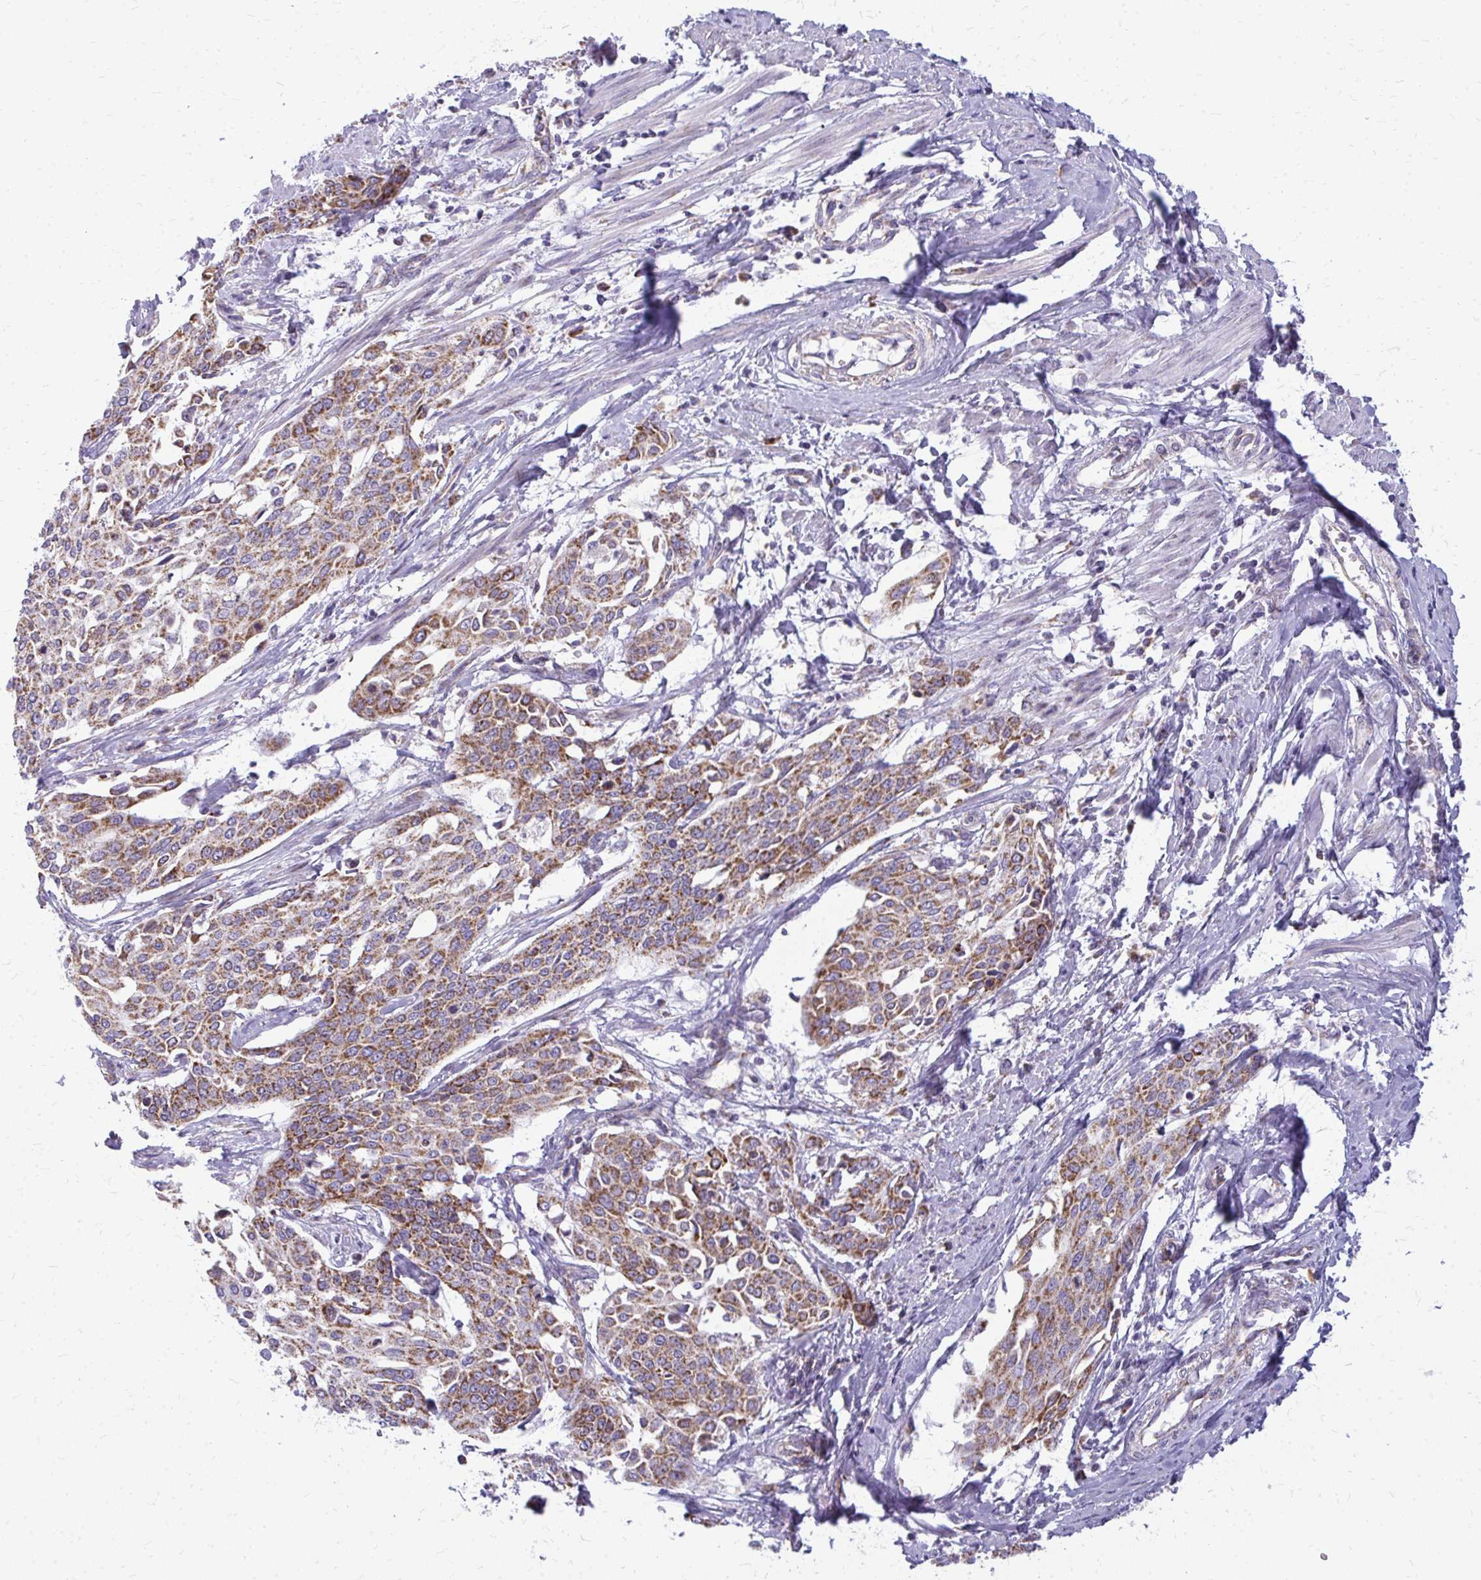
{"staining": {"intensity": "strong", "quantity": ">75%", "location": "cytoplasmic/membranous"}, "tissue": "cervical cancer", "cell_type": "Tumor cells", "image_type": "cancer", "snomed": [{"axis": "morphology", "description": "Squamous cell carcinoma, NOS"}, {"axis": "topography", "description": "Cervix"}], "caption": "This is a histology image of immunohistochemistry (IHC) staining of squamous cell carcinoma (cervical), which shows strong positivity in the cytoplasmic/membranous of tumor cells.", "gene": "IFIT1", "patient": {"sex": "female", "age": 44}}